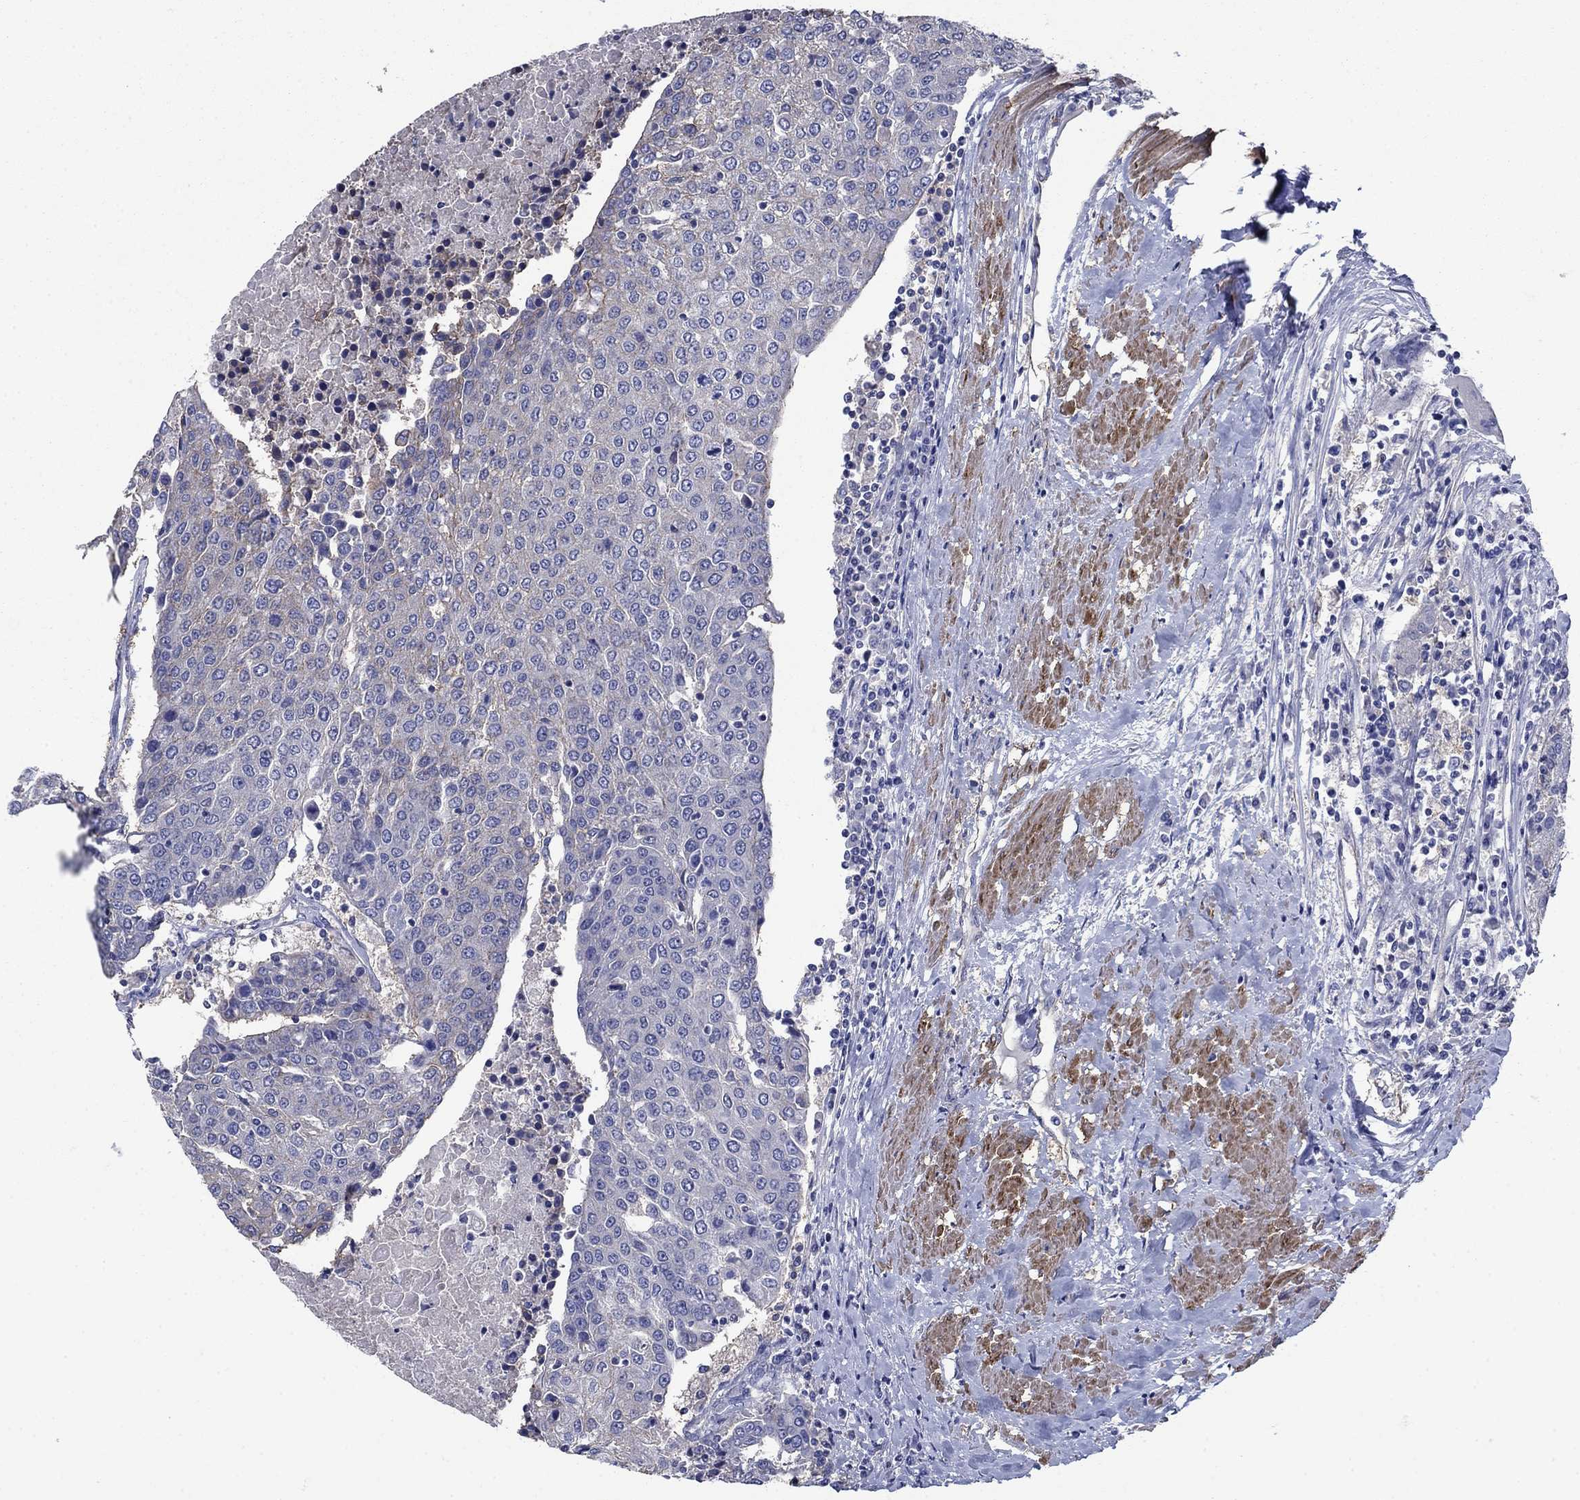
{"staining": {"intensity": "negative", "quantity": "none", "location": "none"}, "tissue": "urothelial cancer", "cell_type": "Tumor cells", "image_type": "cancer", "snomed": [{"axis": "morphology", "description": "Urothelial carcinoma, High grade"}, {"axis": "topography", "description": "Urinary bladder"}], "caption": "The photomicrograph displays no significant expression in tumor cells of urothelial cancer.", "gene": "FLNC", "patient": {"sex": "female", "age": 85}}